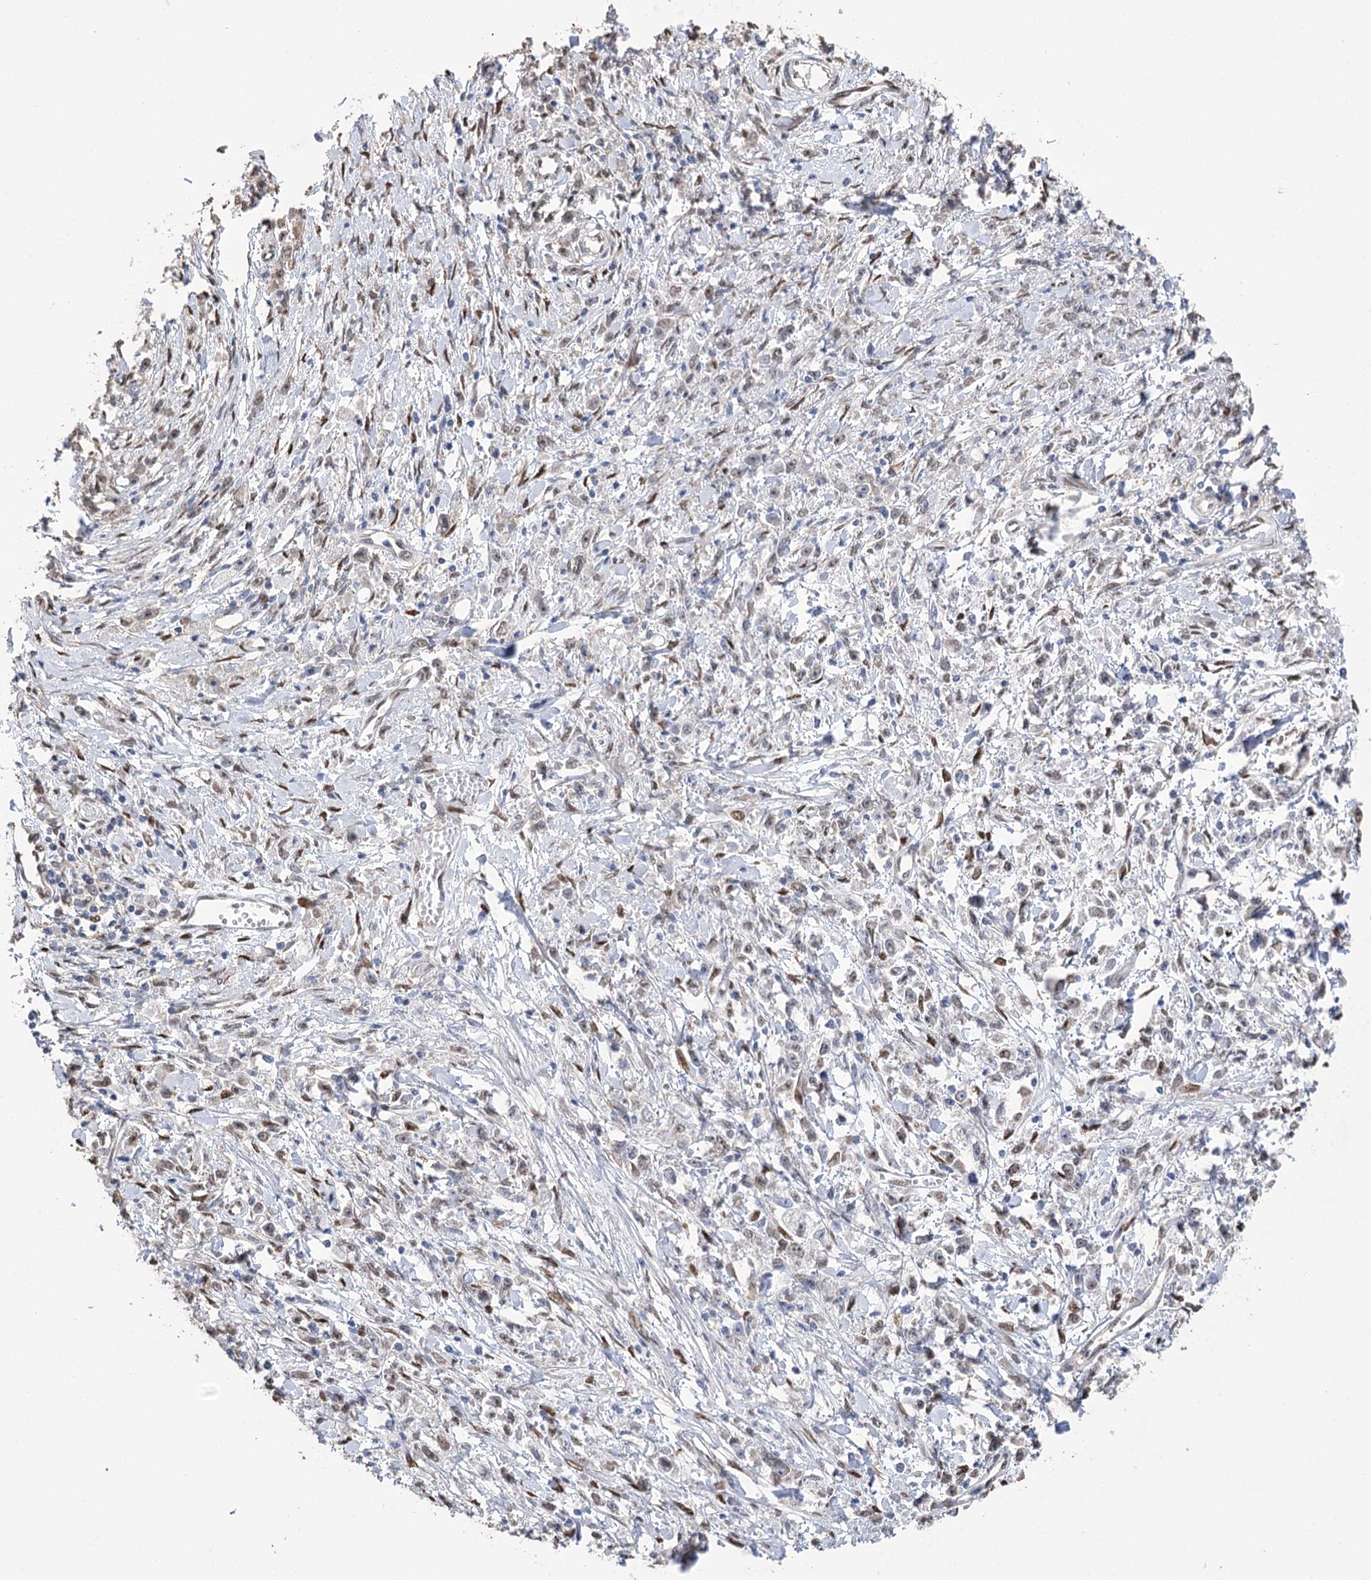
{"staining": {"intensity": "weak", "quantity": ">75%", "location": "cytoplasmic/membranous"}, "tissue": "stomach cancer", "cell_type": "Tumor cells", "image_type": "cancer", "snomed": [{"axis": "morphology", "description": "Adenocarcinoma, NOS"}, {"axis": "topography", "description": "Stomach"}], "caption": "There is low levels of weak cytoplasmic/membranous expression in tumor cells of stomach adenocarcinoma, as demonstrated by immunohistochemical staining (brown color).", "gene": "NFU1", "patient": {"sex": "female", "age": 59}}